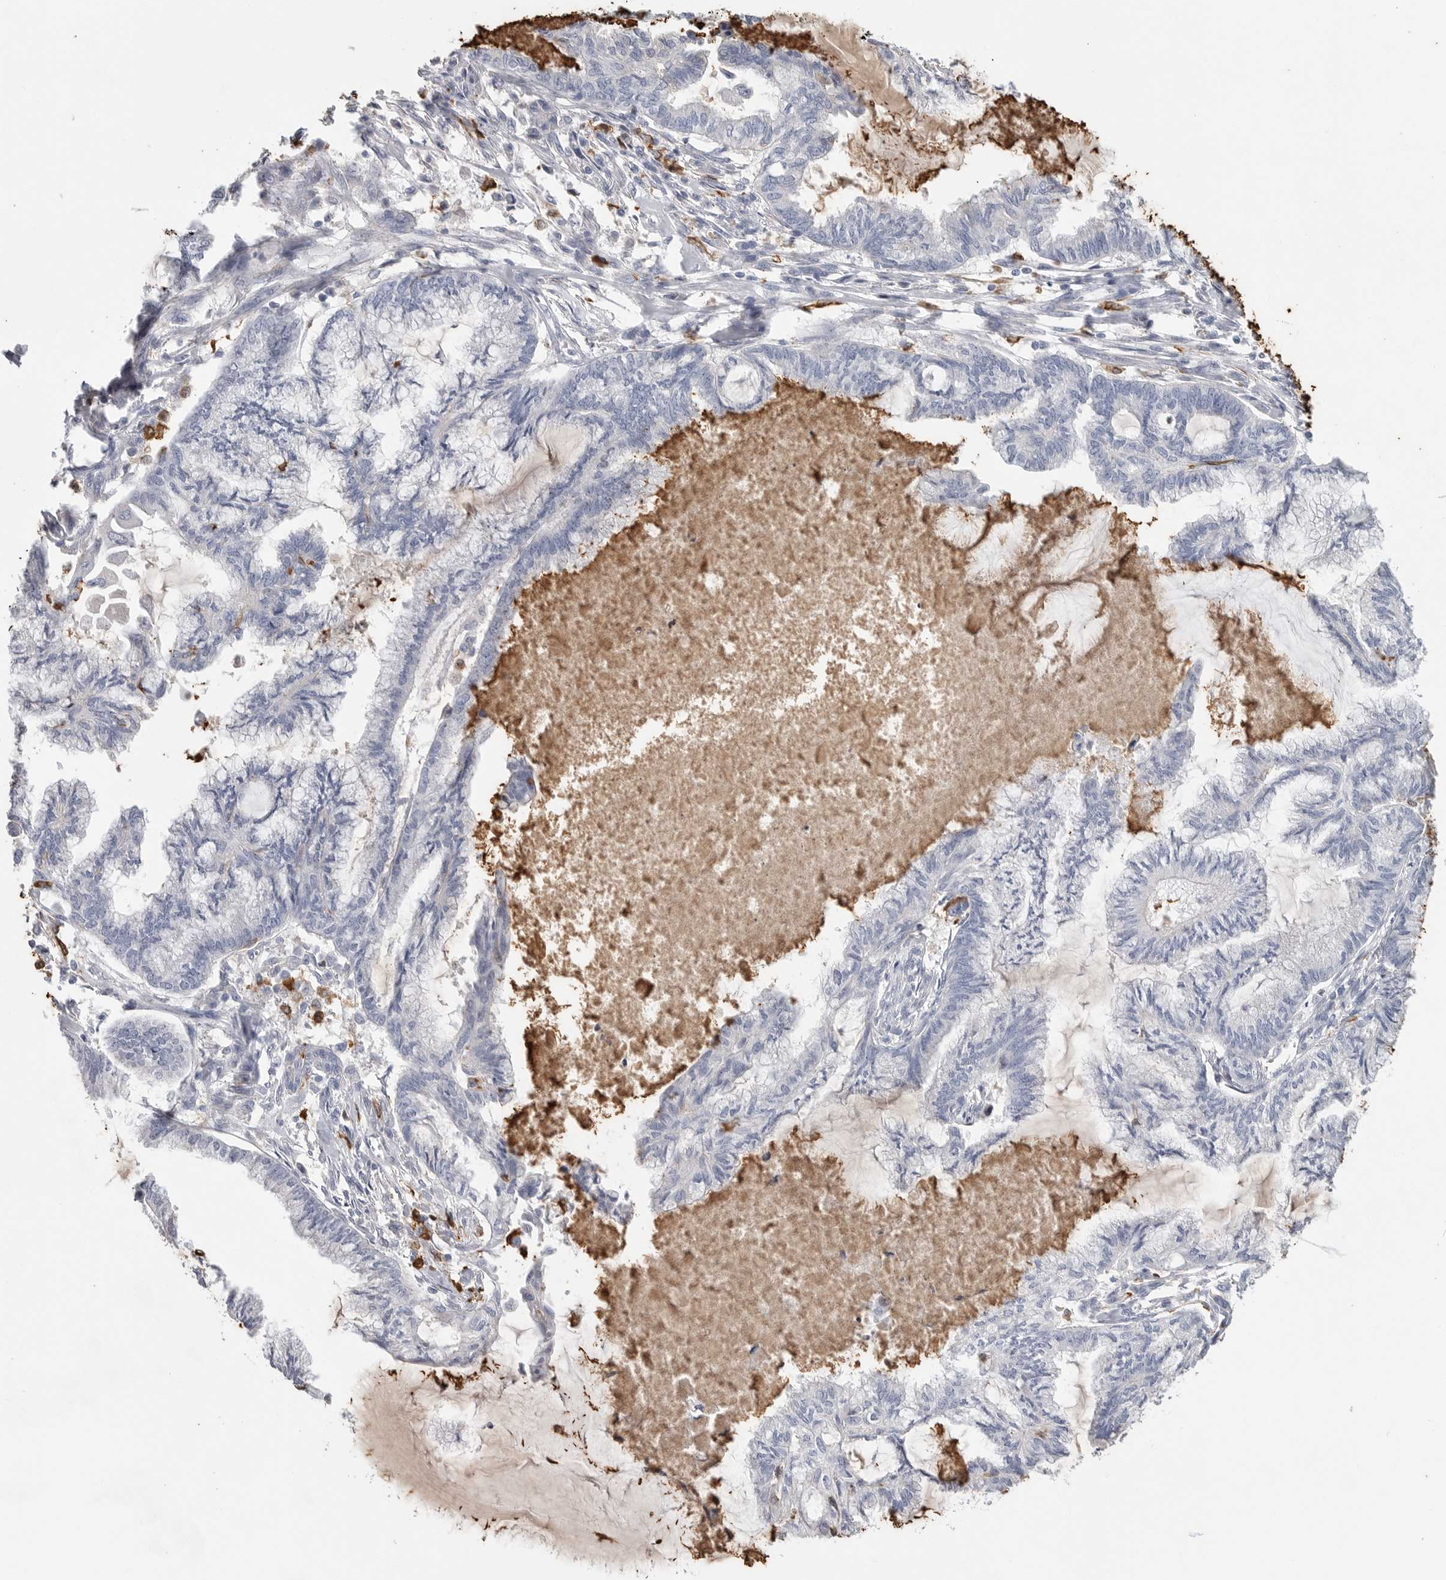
{"staining": {"intensity": "negative", "quantity": "none", "location": "none"}, "tissue": "endometrial cancer", "cell_type": "Tumor cells", "image_type": "cancer", "snomed": [{"axis": "morphology", "description": "Adenocarcinoma, NOS"}, {"axis": "topography", "description": "Endometrium"}], "caption": "IHC photomicrograph of human endometrial cancer stained for a protein (brown), which demonstrates no positivity in tumor cells.", "gene": "CYB561D1", "patient": {"sex": "female", "age": 86}}